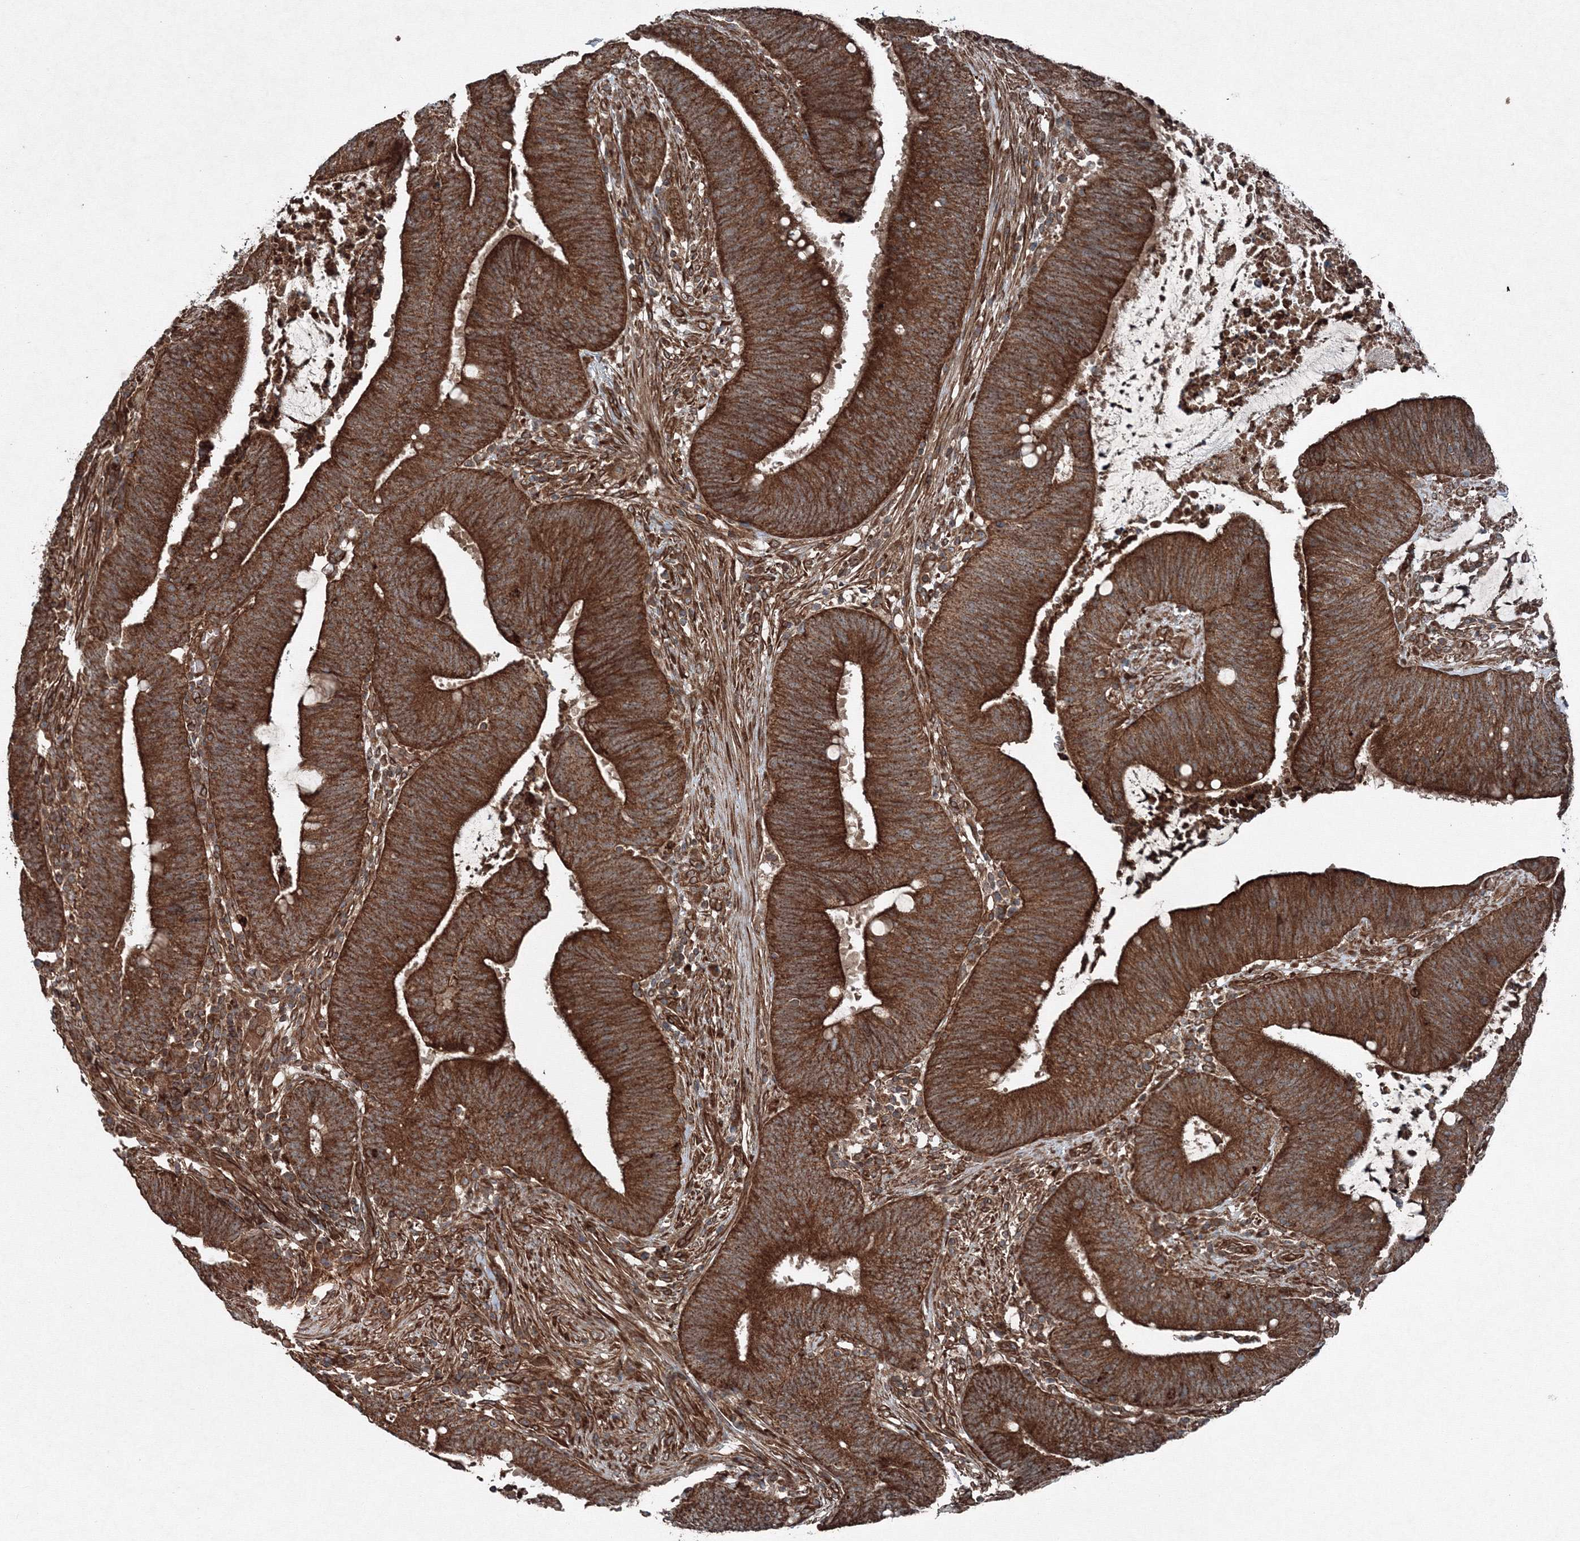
{"staining": {"intensity": "strong", "quantity": ">75%", "location": "cytoplasmic/membranous"}, "tissue": "colorectal cancer", "cell_type": "Tumor cells", "image_type": "cancer", "snomed": [{"axis": "morphology", "description": "Adenocarcinoma, NOS"}, {"axis": "topography", "description": "Rectum"}], "caption": "High-magnification brightfield microscopy of colorectal adenocarcinoma stained with DAB (3,3'-diaminobenzidine) (brown) and counterstained with hematoxylin (blue). tumor cells exhibit strong cytoplasmic/membranous expression is present in about>75% of cells. The protein is shown in brown color, while the nuclei are stained blue.", "gene": "COPS7B", "patient": {"sex": "female", "age": 66}}